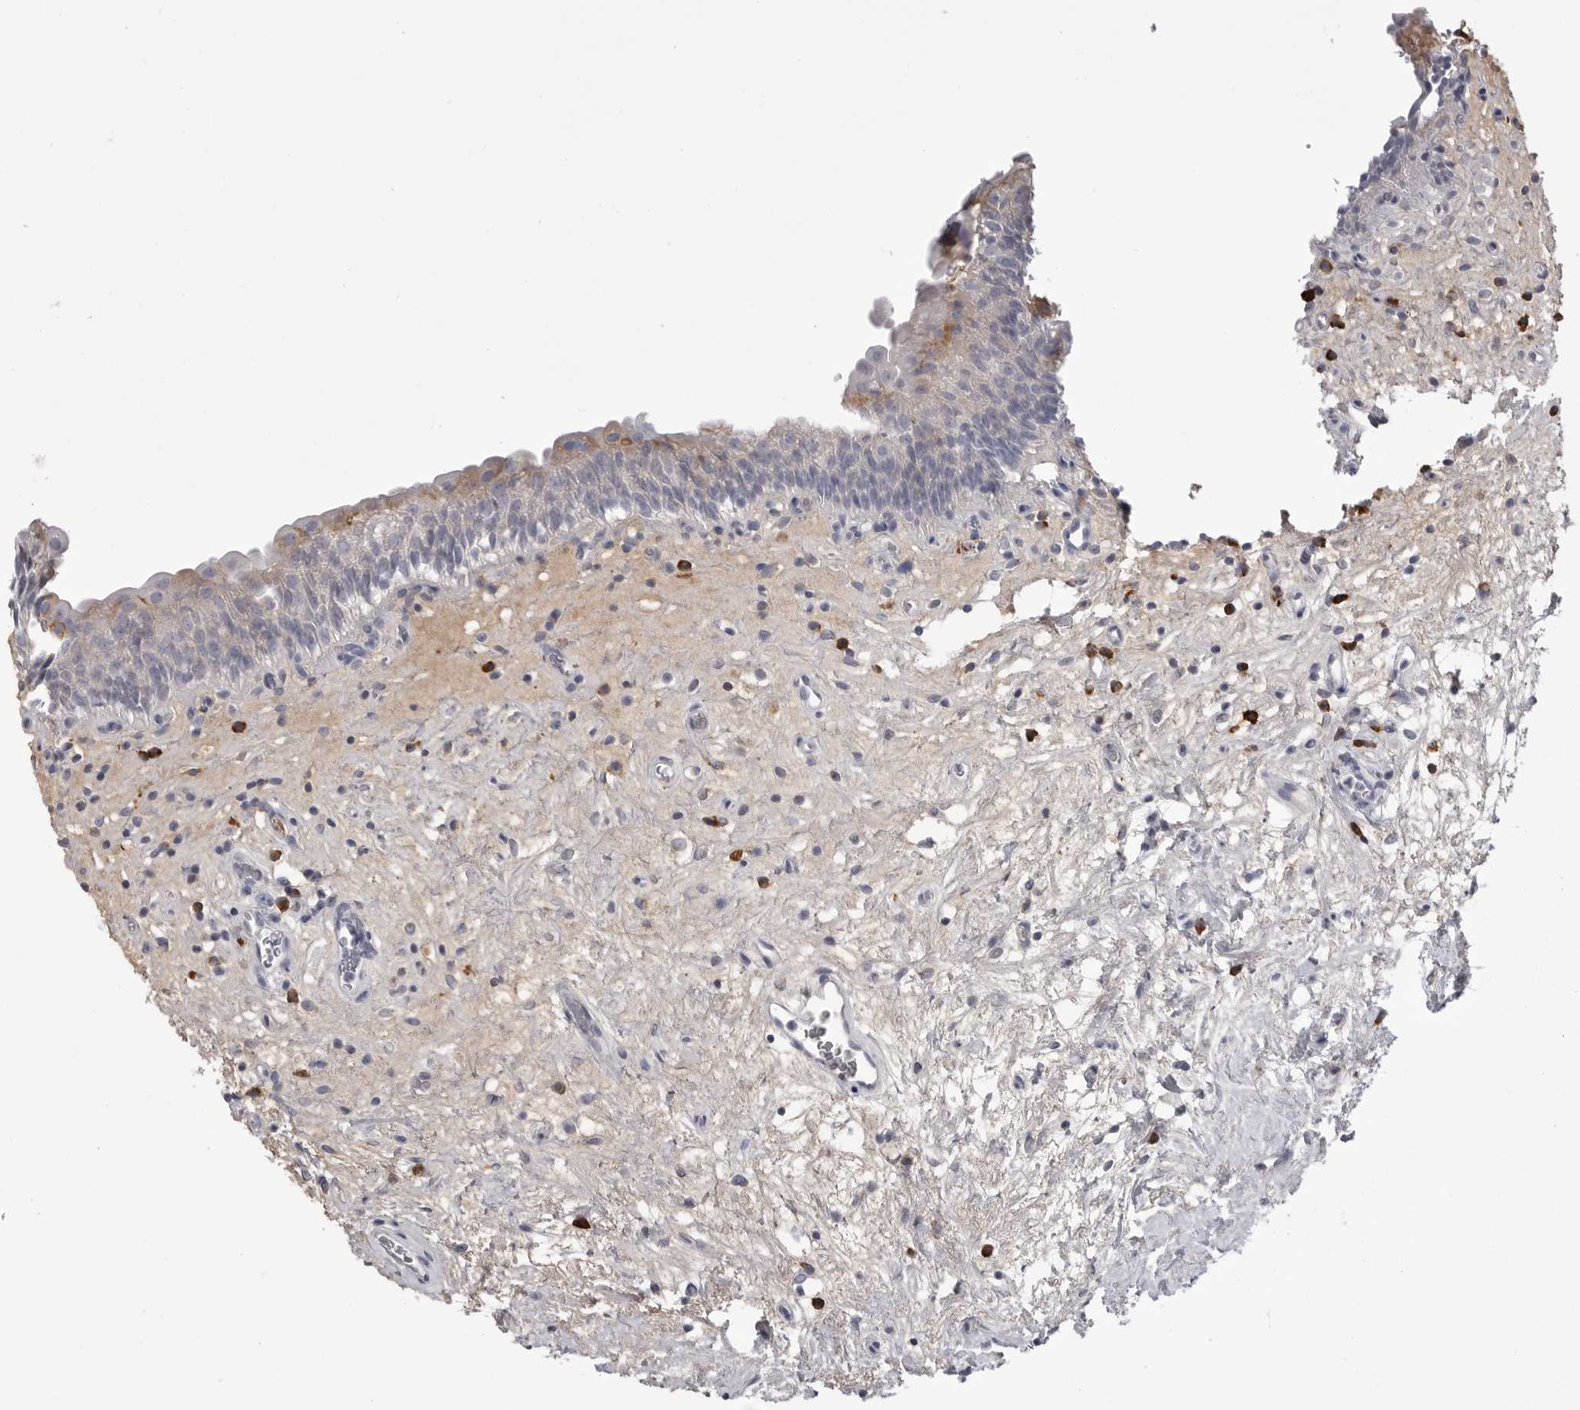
{"staining": {"intensity": "weak", "quantity": "<25%", "location": "cytoplasmic/membranous"}, "tissue": "urinary bladder", "cell_type": "Urothelial cells", "image_type": "normal", "snomed": [{"axis": "morphology", "description": "Normal tissue, NOS"}, {"axis": "topography", "description": "Urinary bladder"}], "caption": "A histopathology image of urinary bladder stained for a protein reveals no brown staining in urothelial cells.", "gene": "FKBP2", "patient": {"sex": "male", "age": 83}}